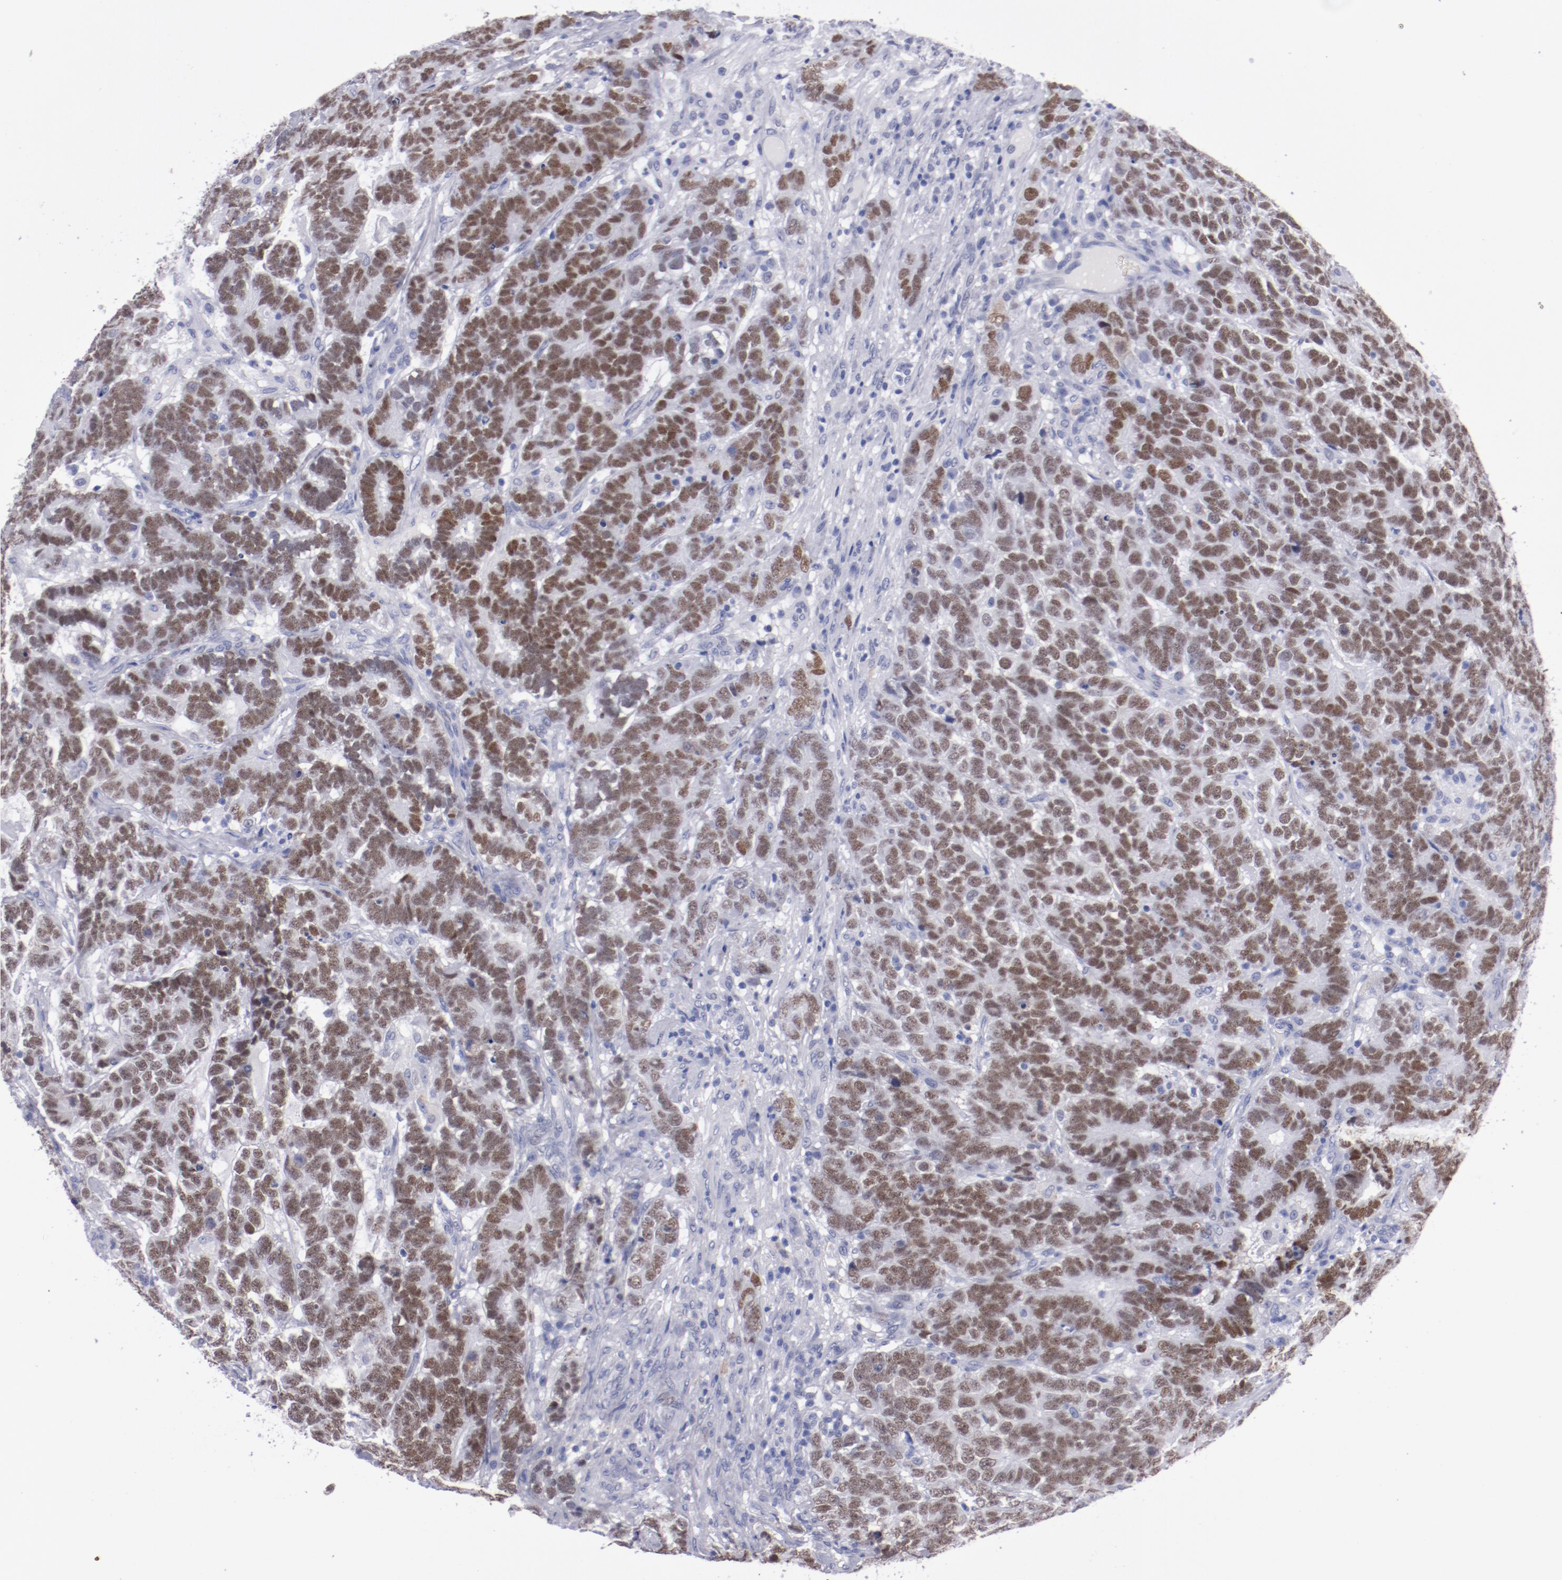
{"staining": {"intensity": "moderate", "quantity": ">75%", "location": "nuclear"}, "tissue": "testis cancer", "cell_type": "Tumor cells", "image_type": "cancer", "snomed": [{"axis": "morphology", "description": "Carcinoma, Embryonal, NOS"}, {"axis": "topography", "description": "Testis"}], "caption": "Tumor cells reveal medium levels of moderate nuclear staining in about >75% of cells in human testis cancer.", "gene": "HNF1B", "patient": {"sex": "male", "age": 26}}